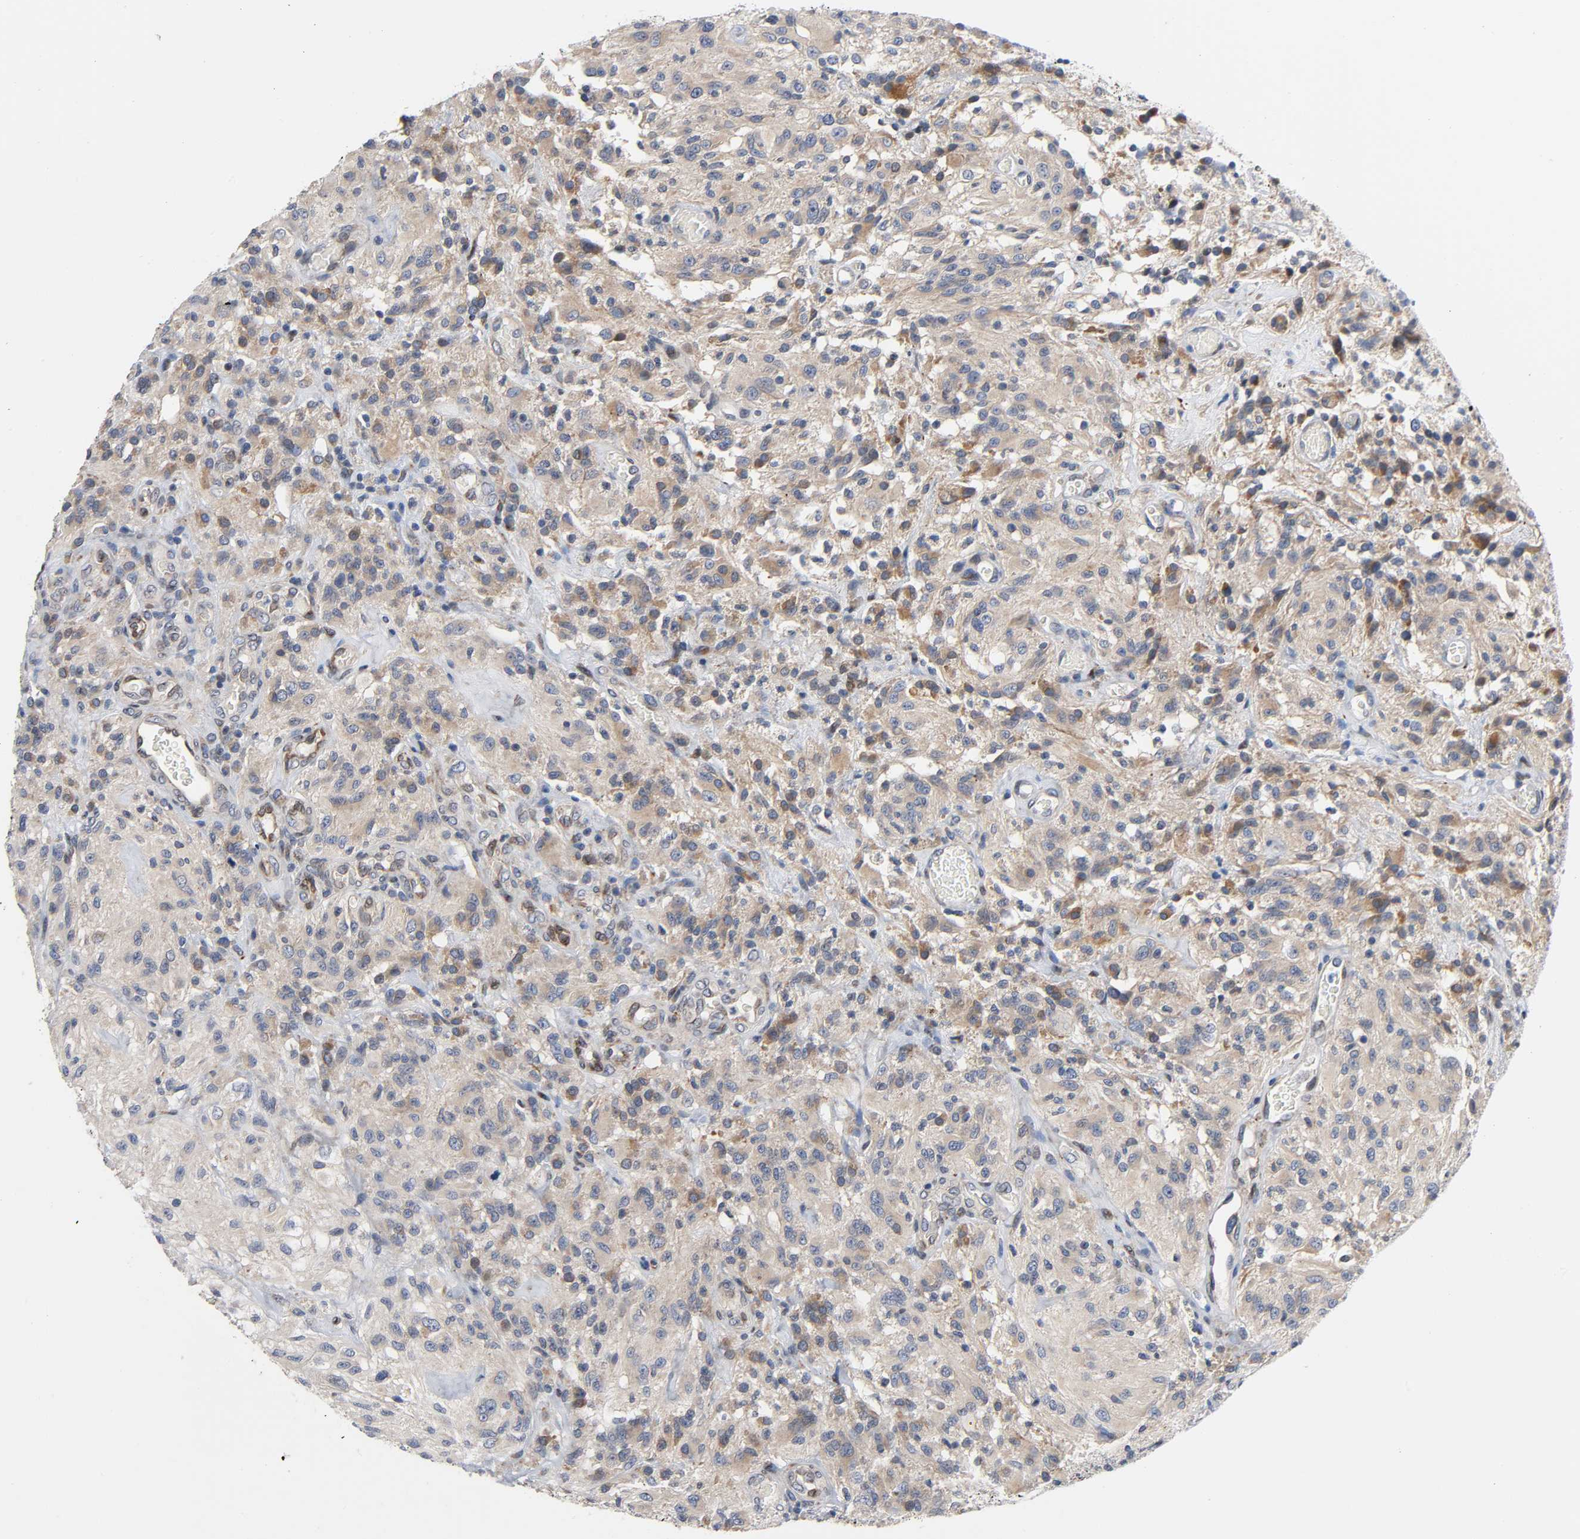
{"staining": {"intensity": "weak", "quantity": "25%-75%", "location": "cytoplasmic/membranous"}, "tissue": "glioma", "cell_type": "Tumor cells", "image_type": "cancer", "snomed": [{"axis": "morphology", "description": "Normal tissue, NOS"}, {"axis": "morphology", "description": "Glioma, malignant, High grade"}, {"axis": "topography", "description": "Cerebral cortex"}], "caption": "Protein staining exhibits weak cytoplasmic/membranous positivity in about 25%-75% of tumor cells in glioma.", "gene": "ASB6", "patient": {"sex": "male", "age": 56}}